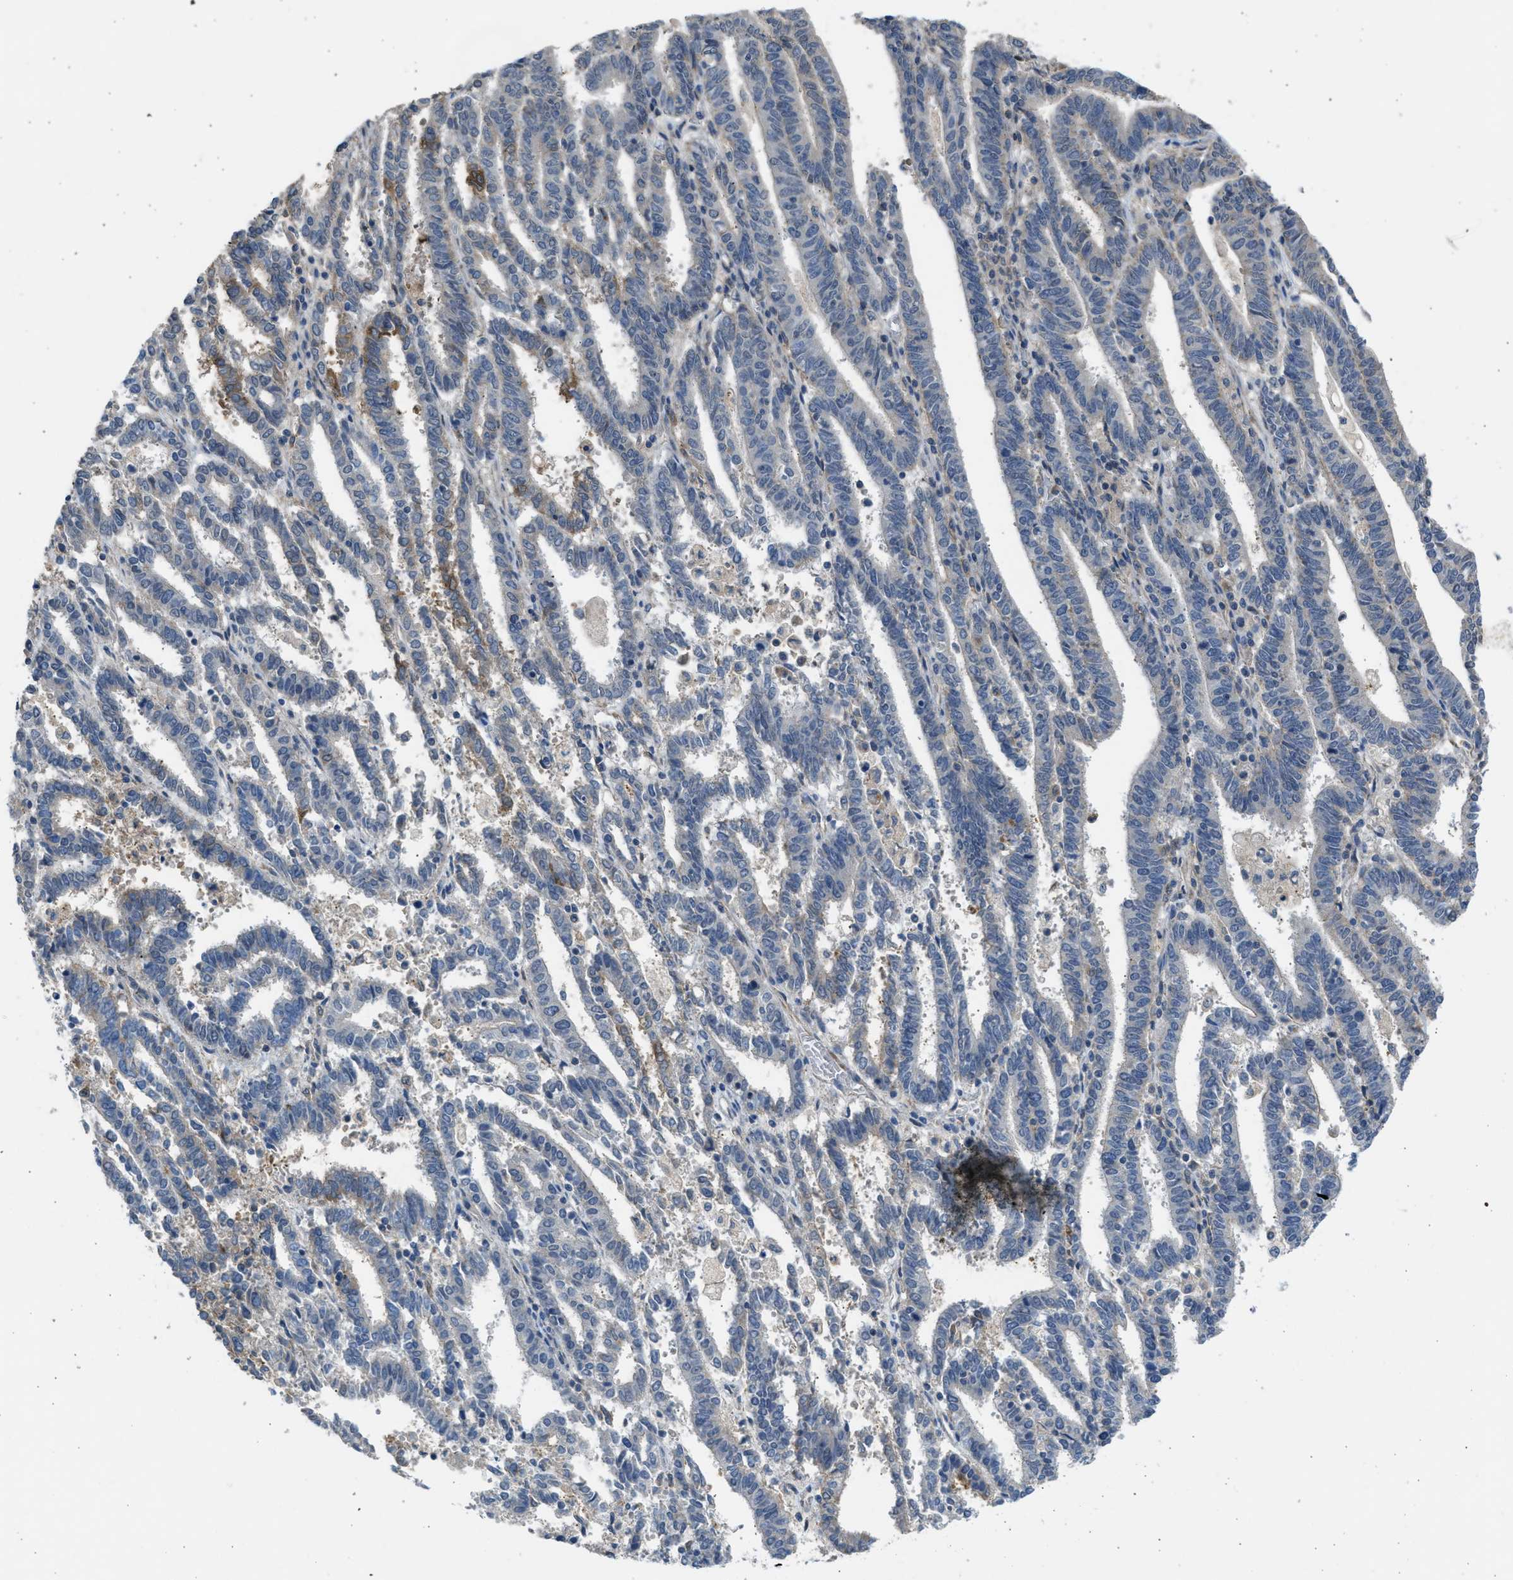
{"staining": {"intensity": "weak", "quantity": "<25%", "location": "cytoplasmic/membranous"}, "tissue": "endometrial cancer", "cell_type": "Tumor cells", "image_type": "cancer", "snomed": [{"axis": "morphology", "description": "Adenocarcinoma, NOS"}, {"axis": "topography", "description": "Uterus"}], "caption": "High magnification brightfield microscopy of endometrial cancer stained with DAB (brown) and counterstained with hematoxylin (blue): tumor cells show no significant positivity. (Stains: DAB (3,3'-diaminobenzidine) IHC with hematoxylin counter stain, Microscopy: brightfield microscopy at high magnification).", "gene": "PCNX3", "patient": {"sex": "female", "age": 83}}